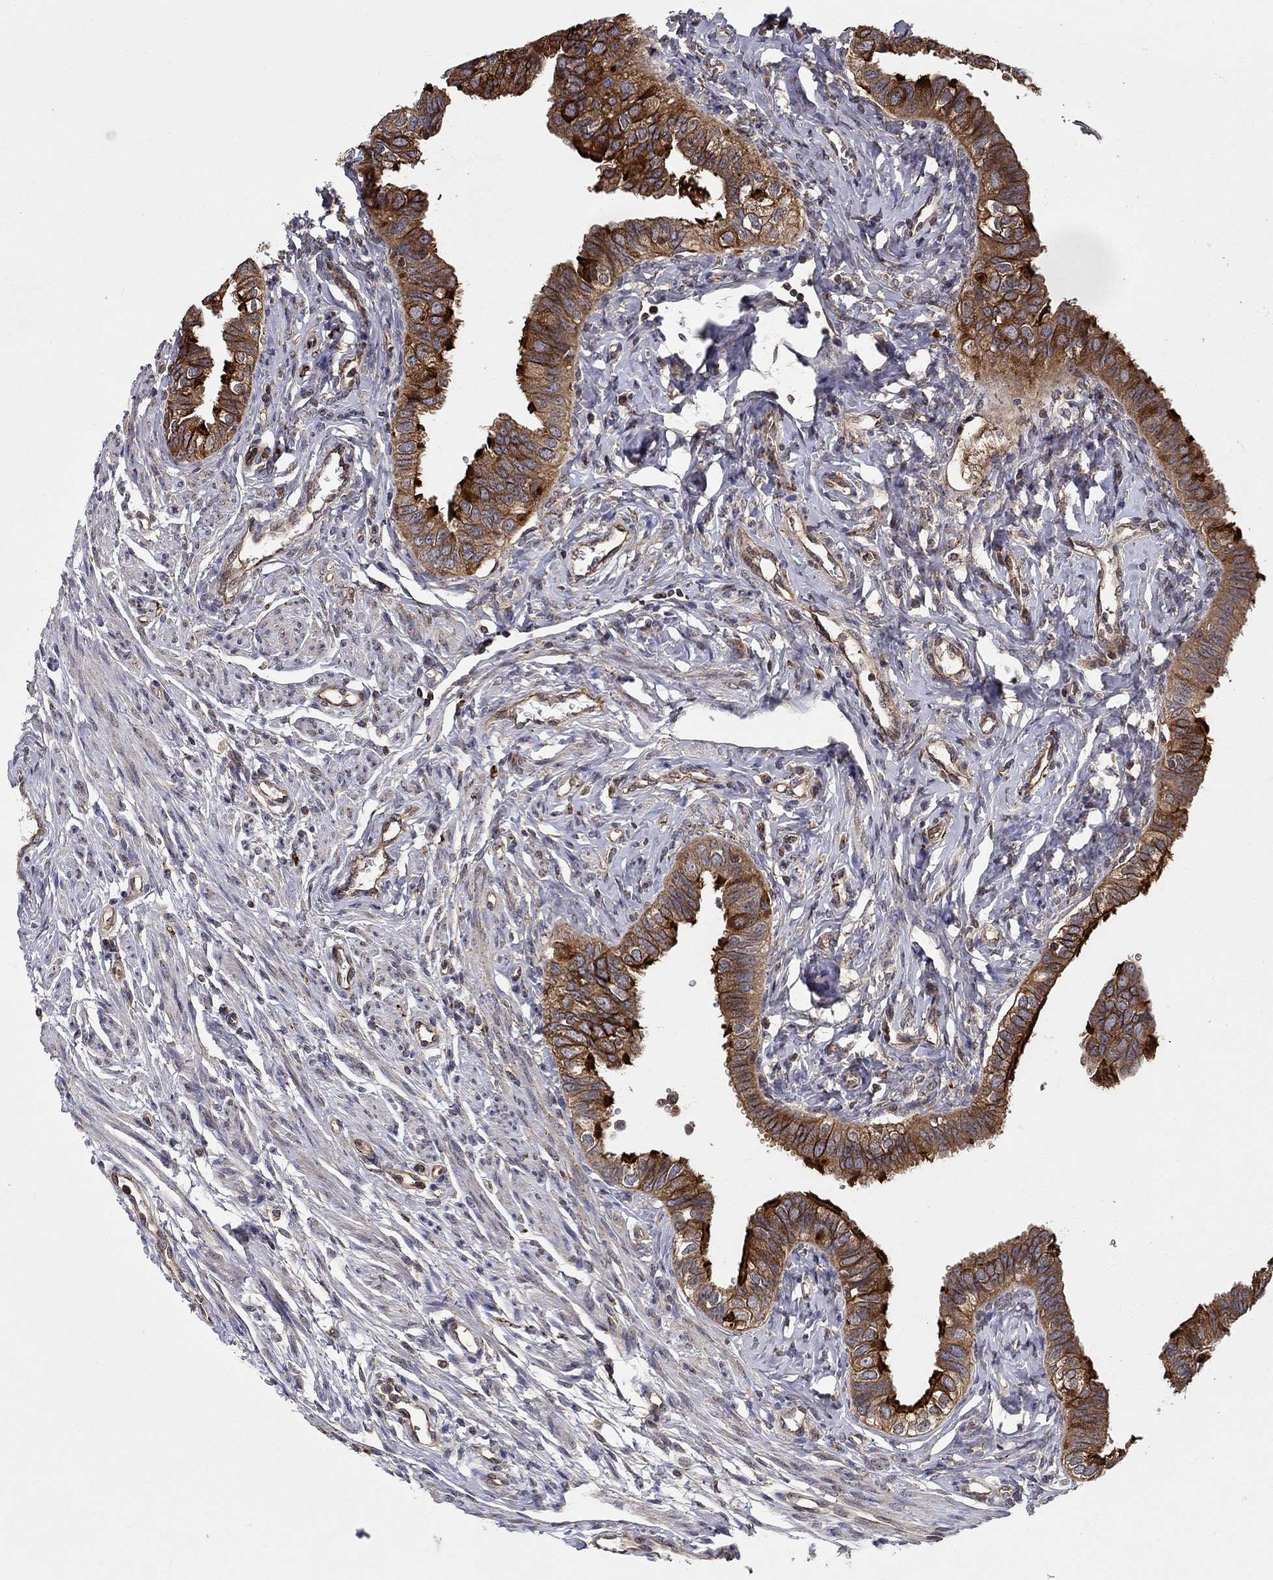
{"staining": {"intensity": "strong", "quantity": "25%-75%", "location": "cytoplasmic/membranous"}, "tissue": "fallopian tube", "cell_type": "Glandular cells", "image_type": "normal", "snomed": [{"axis": "morphology", "description": "Normal tissue, NOS"}, {"axis": "topography", "description": "Fallopian tube"}], "caption": "A brown stain labels strong cytoplasmic/membranous positivity of a protein in glandular cells of benign human fallopian tube. (DAB = brown stain, brightfield microscopy at high magnification).", "gene": "BMERB1", "patient": {"sex": "female", "age": 54}}